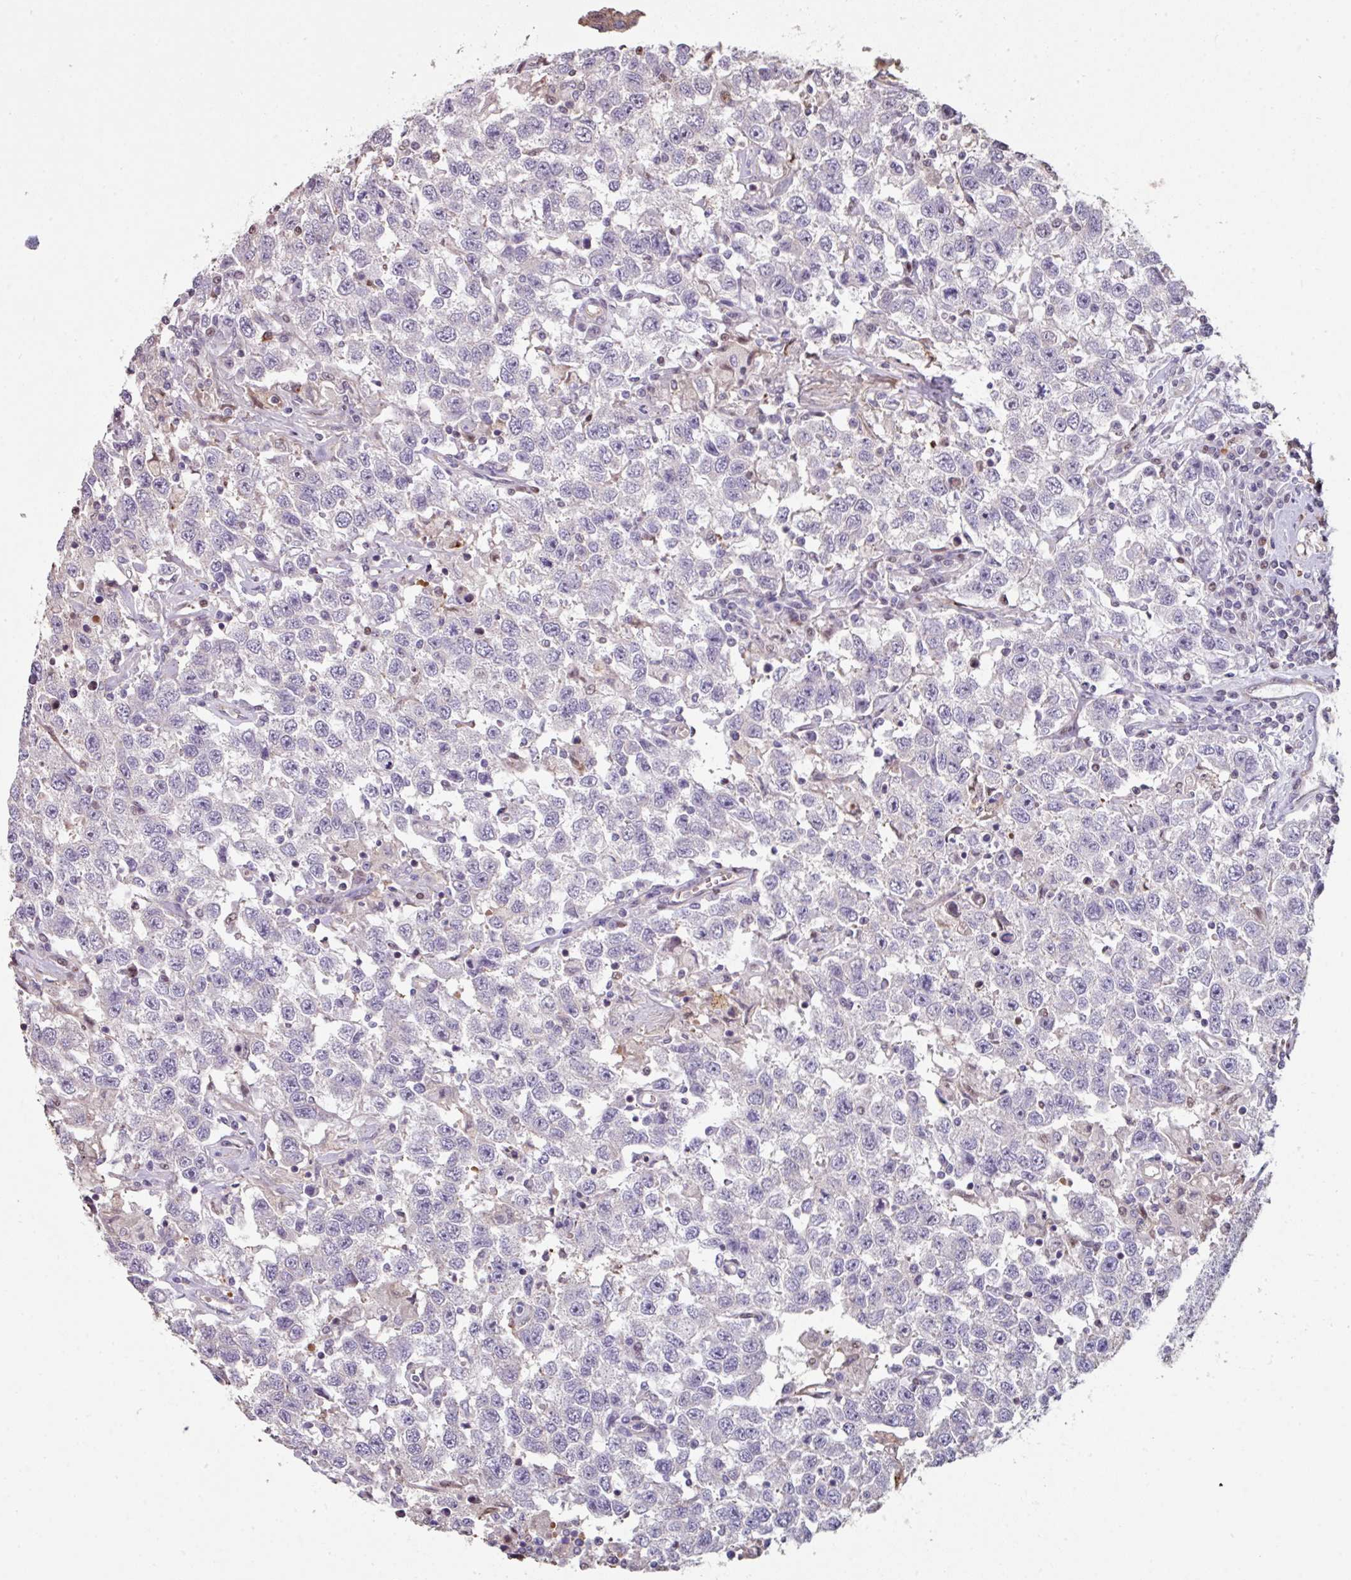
{"staining": {"intensity": "negative", "quantity": "none", "location": "none"}, "tissue": "testis cancer", "cell_type": "Tumor cells", "image_type": "cancer", "snomed": [{"axis": "morphology", "description": "Seminoma, NOS"}, {"axis": "topography", "description": "Testis"}], "caption": "A photomicrograph of human seminoma (testis) is negative for staining in tumor cells.", "gene": "ANO9", "patient": {"sex": "male", "age": 41}}